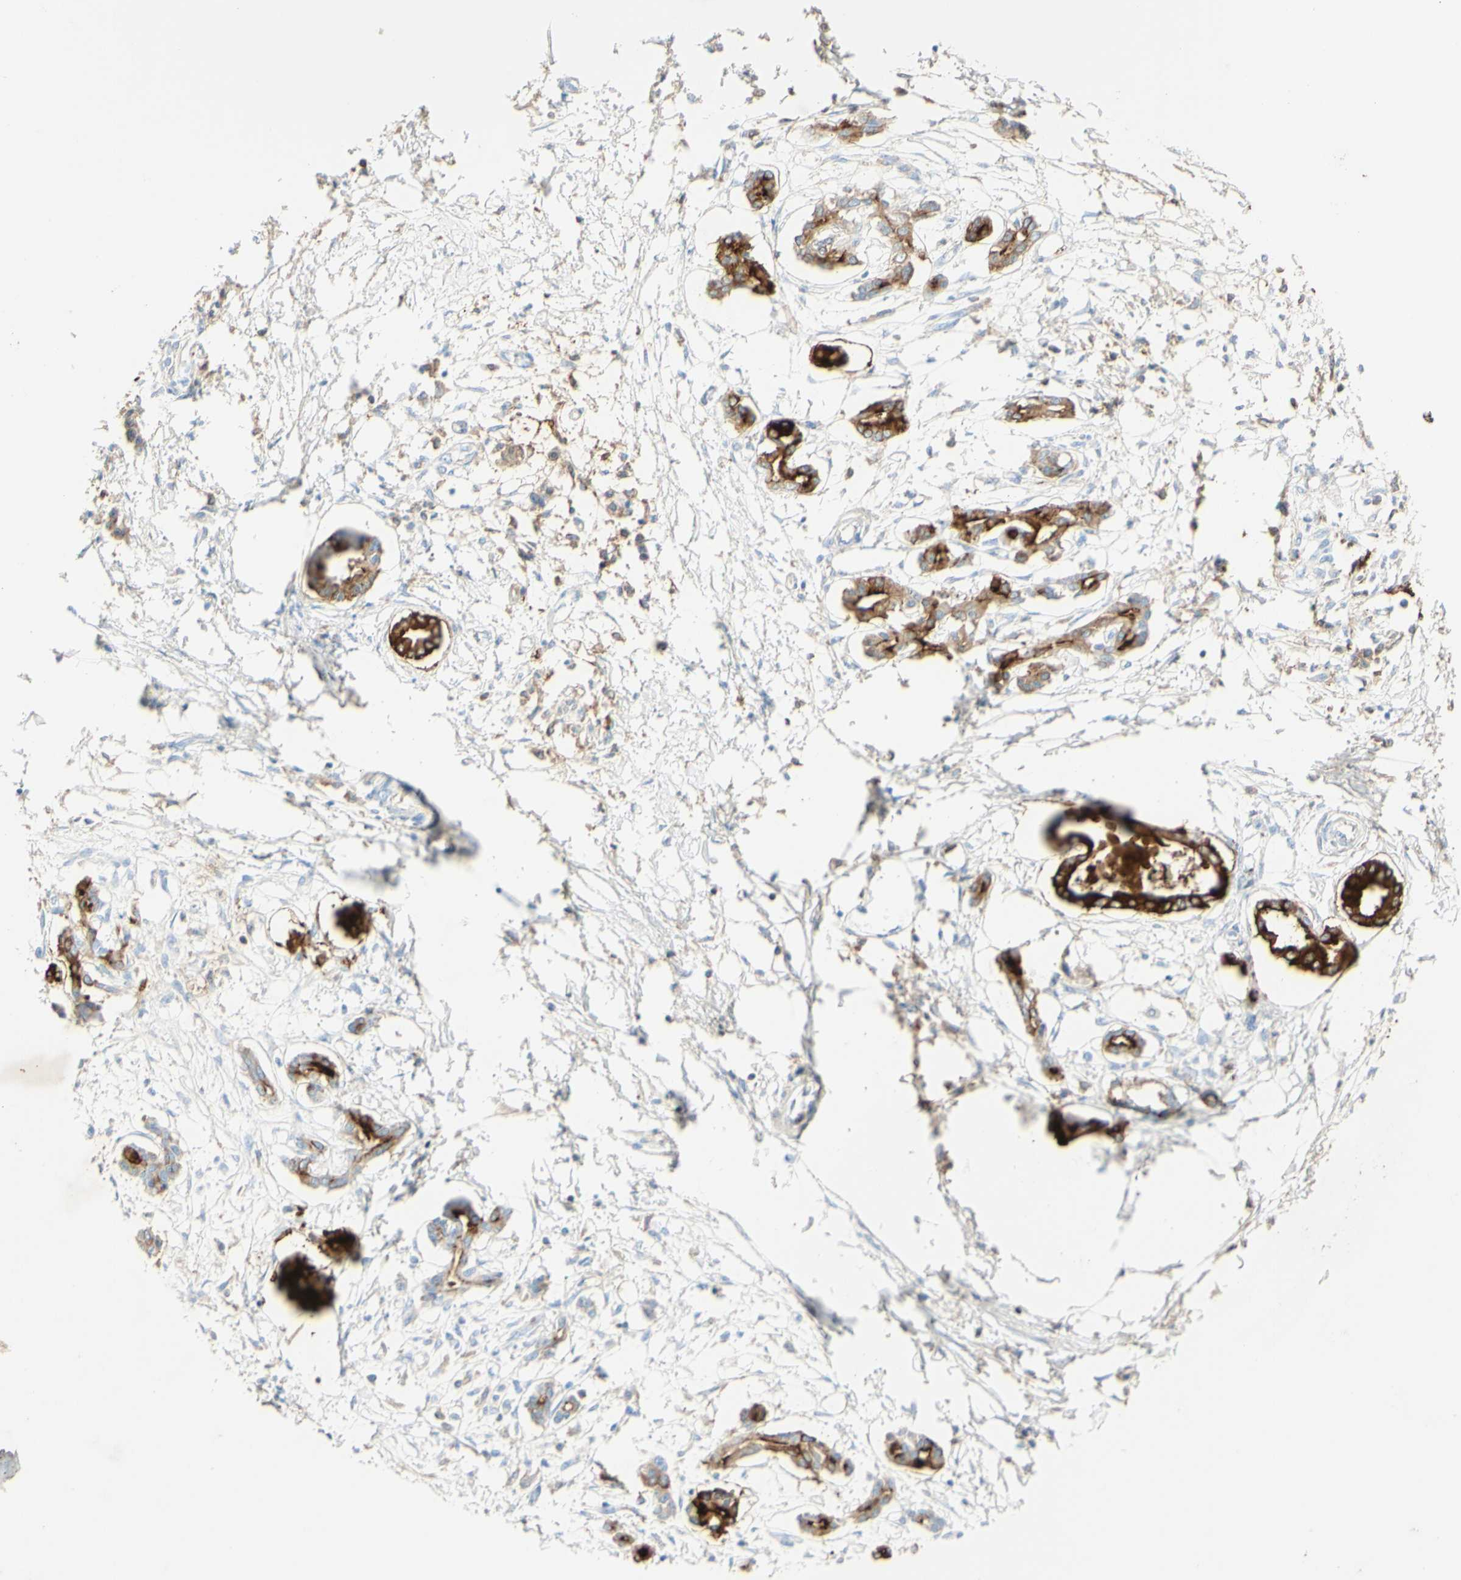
{"staining": {"intensity": "strong", "quantity": "25%-75%", "location": "cytoplasmic/membranous"}, "tissue": "pancreatic cancer", "cell_type": "Tumor cells", "image_type": "cancer", "snomed": [{"axis": "morphology", "description": "Adenocarcinoma, NOS"}, {"axis": "topography", "description": "Pancreas"}], "caption": "Pancreatic cancer (adenocarcinoma) stained for a protein displays strong cytoplasmic/membranous positivity in tumor cells.", "gene": "PIGR", "patient": {"sex": "male", "age": 56}}